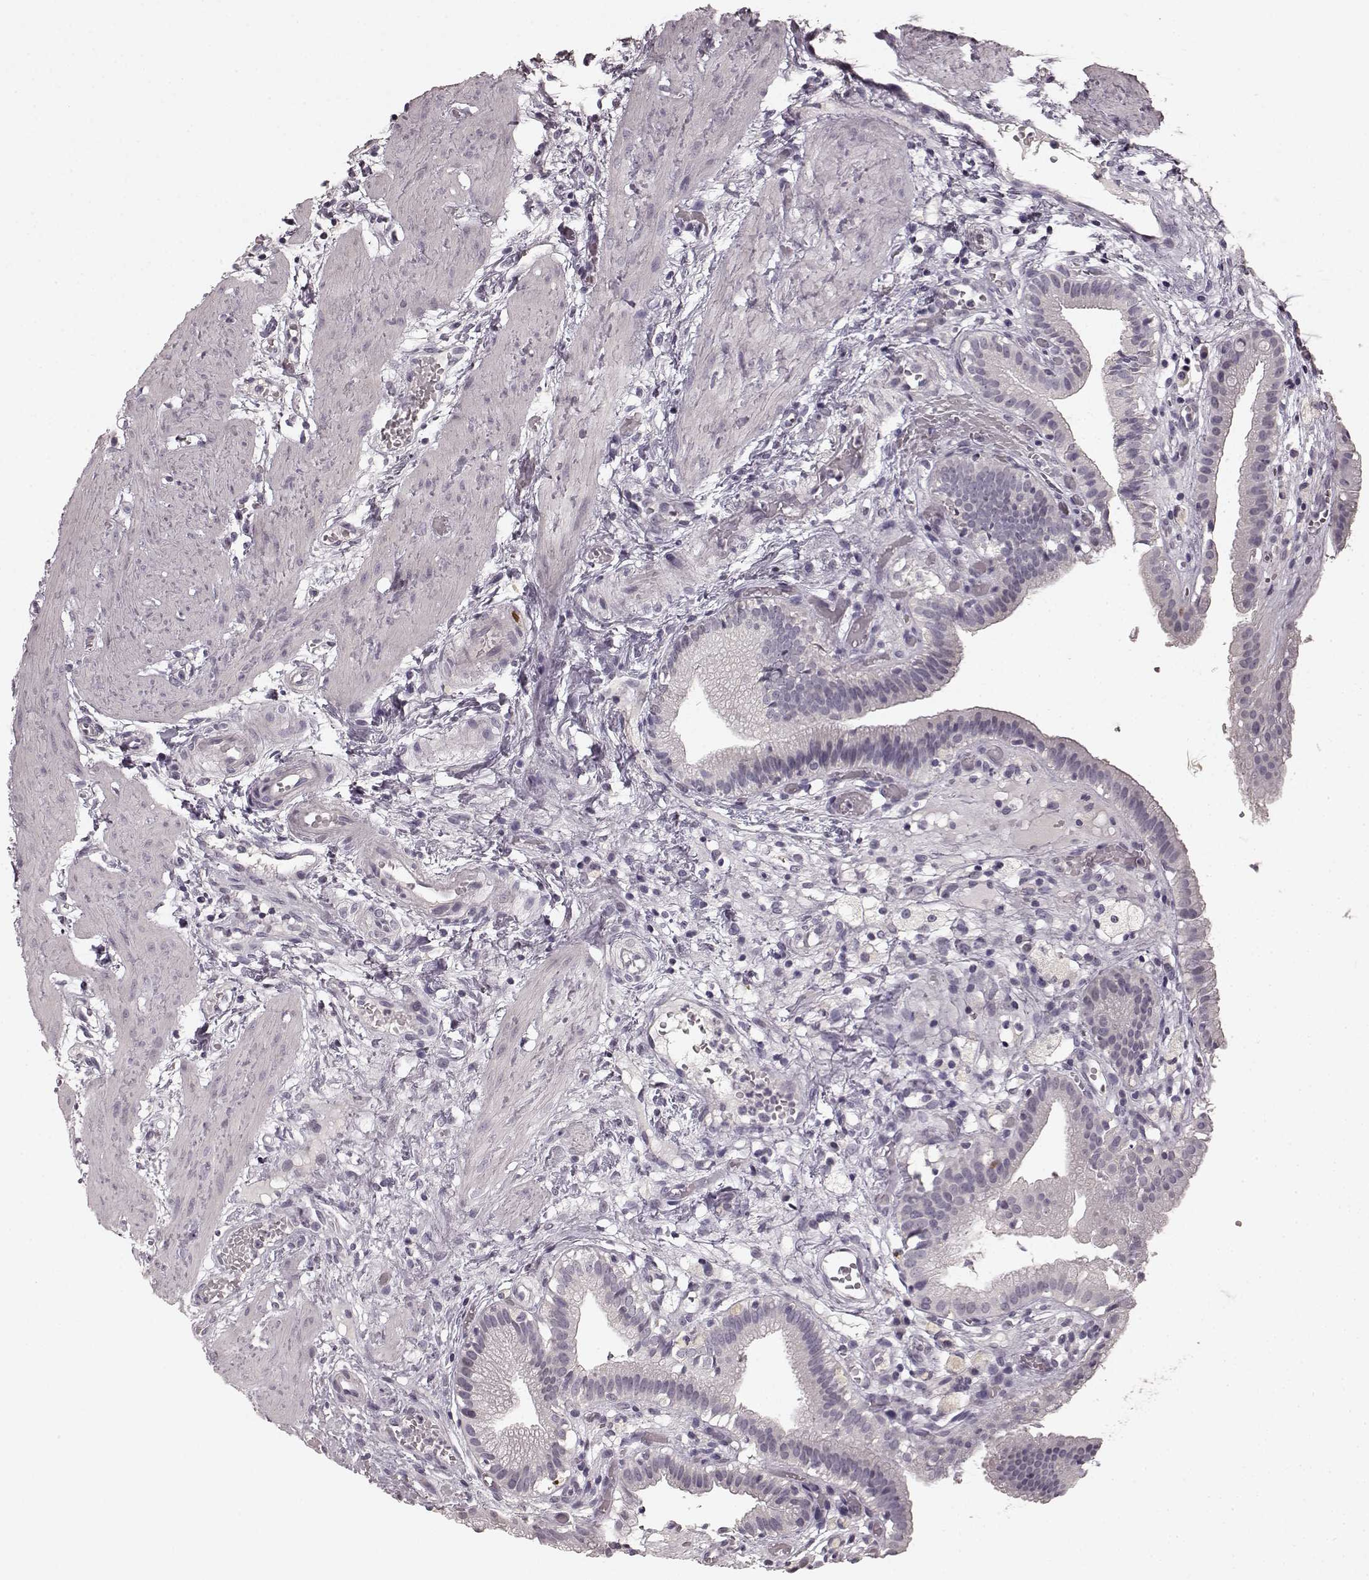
{"staining": {"intensity": "negative", "quantity": "none", "location": "none"}, "tissue": "gallbladder", "cell_type": "Glandular cells", "image_type": "normal", "snomed": [{"axis": "morphology", "description": "Normal tissue, NOS"}, {"axis": "topography", "description": "Gallbladder"}], "caption": "A high-resolution histopathology image shows IHC staining of normal gallbladder, which reveals no significant expression in glandular cells. (Brightfield microscopy of DAB immunohistochemistry (IHC) at high magnification).", "gene": "CCNA2", "patient": {"sex": "female", "age": 24}}